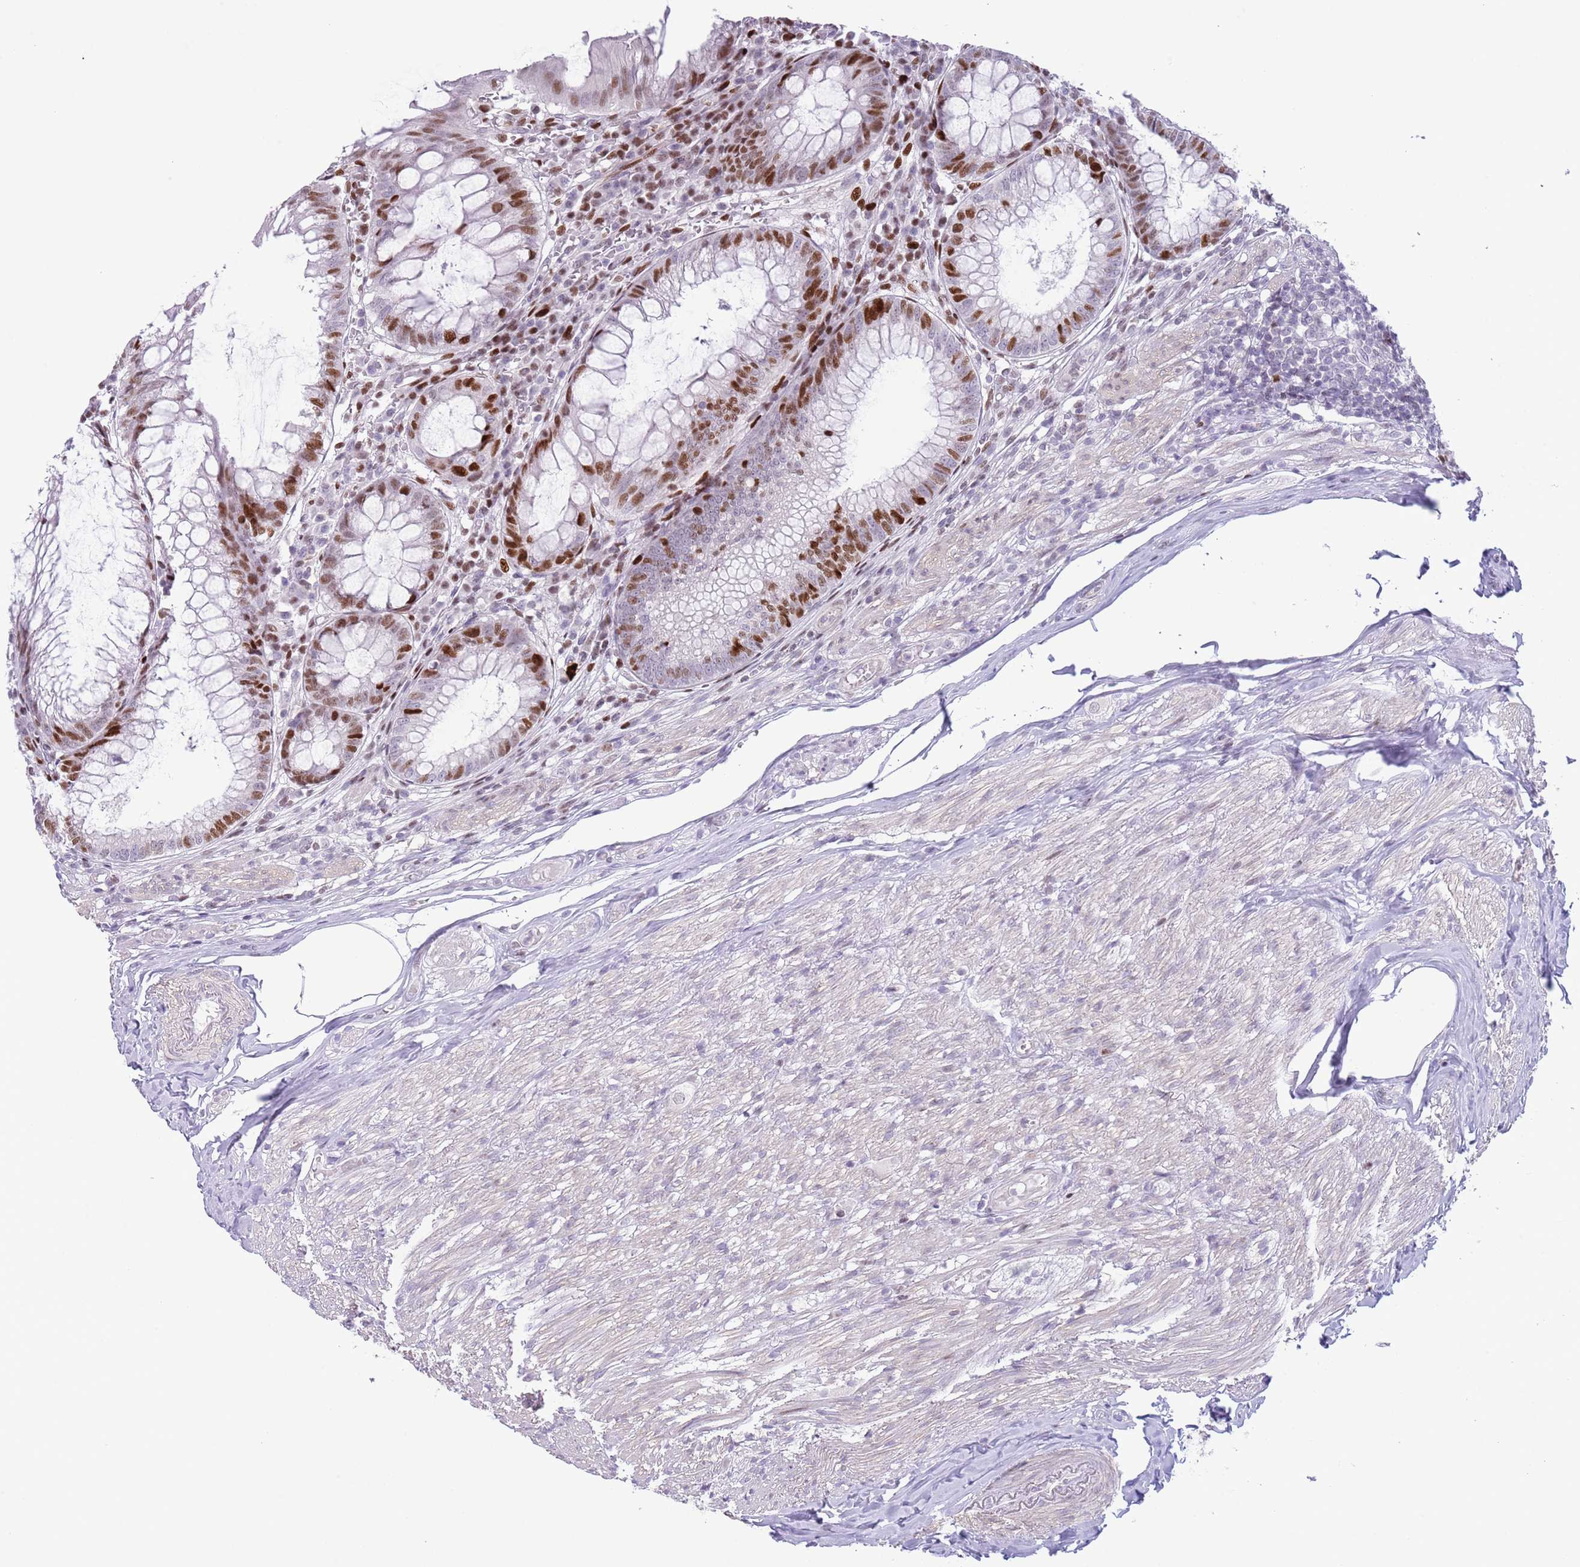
{"staining": {"intensity": "strong", "quantity": "25%-75%", "location": "nuclear"}, "tissue": "appendix", "cell_type": "Glandular cells", "image_type": "normal", "snomed": [{"axis": "morphology", "description": "Normal tissue, NOS"}, {"axis": "topography", "description": "Appendix"}], "caption": "Glandular cells exhibit high levels of strong nuclear staining in about 25%-75% of cells in normal appendix. (DAB (3,3'-diaminobenzidine) = brown stain, brightfield microscopy at high magnification).", "gene": "MFSD10", "patient": {"sex": "male", "age": 83}}